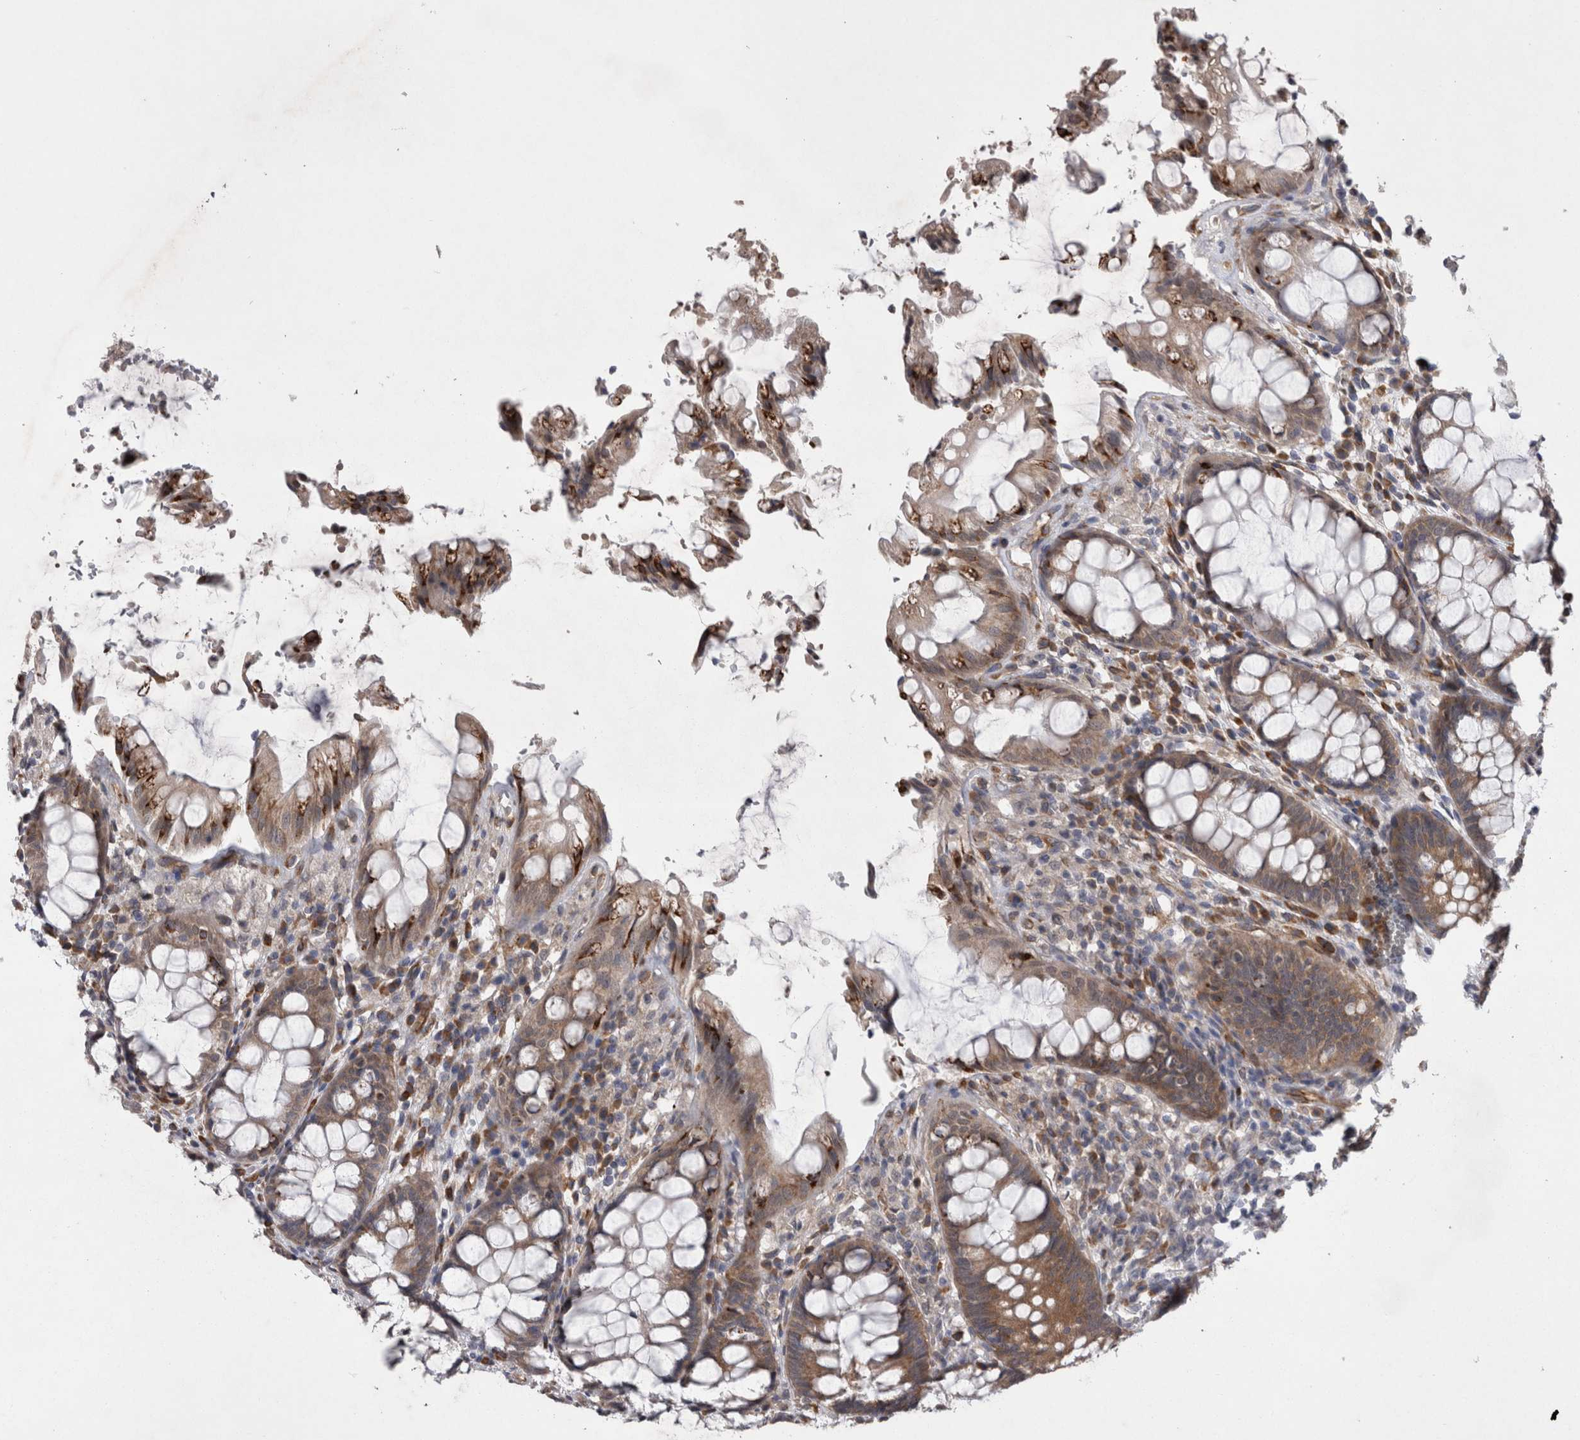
{"staining": {"intensity": "strong", "quantity": "<25%", "location": "cytoplasmic/membranous"}, "tissue": "rectum", "cell_type": "Glandular cells", "image_type": "normal", "snomed": [{"axis": "morphology", "description": "Normal tissue, NOS"}, {"axis": "topography", "description": "Rectum"}], "caption": "Benign rectum reveals strong cytoplasmic/membranous positivity in about <25% of glandular cells.", "gene": "DDX6", "patient": {"sex": "male", "age": 64}}